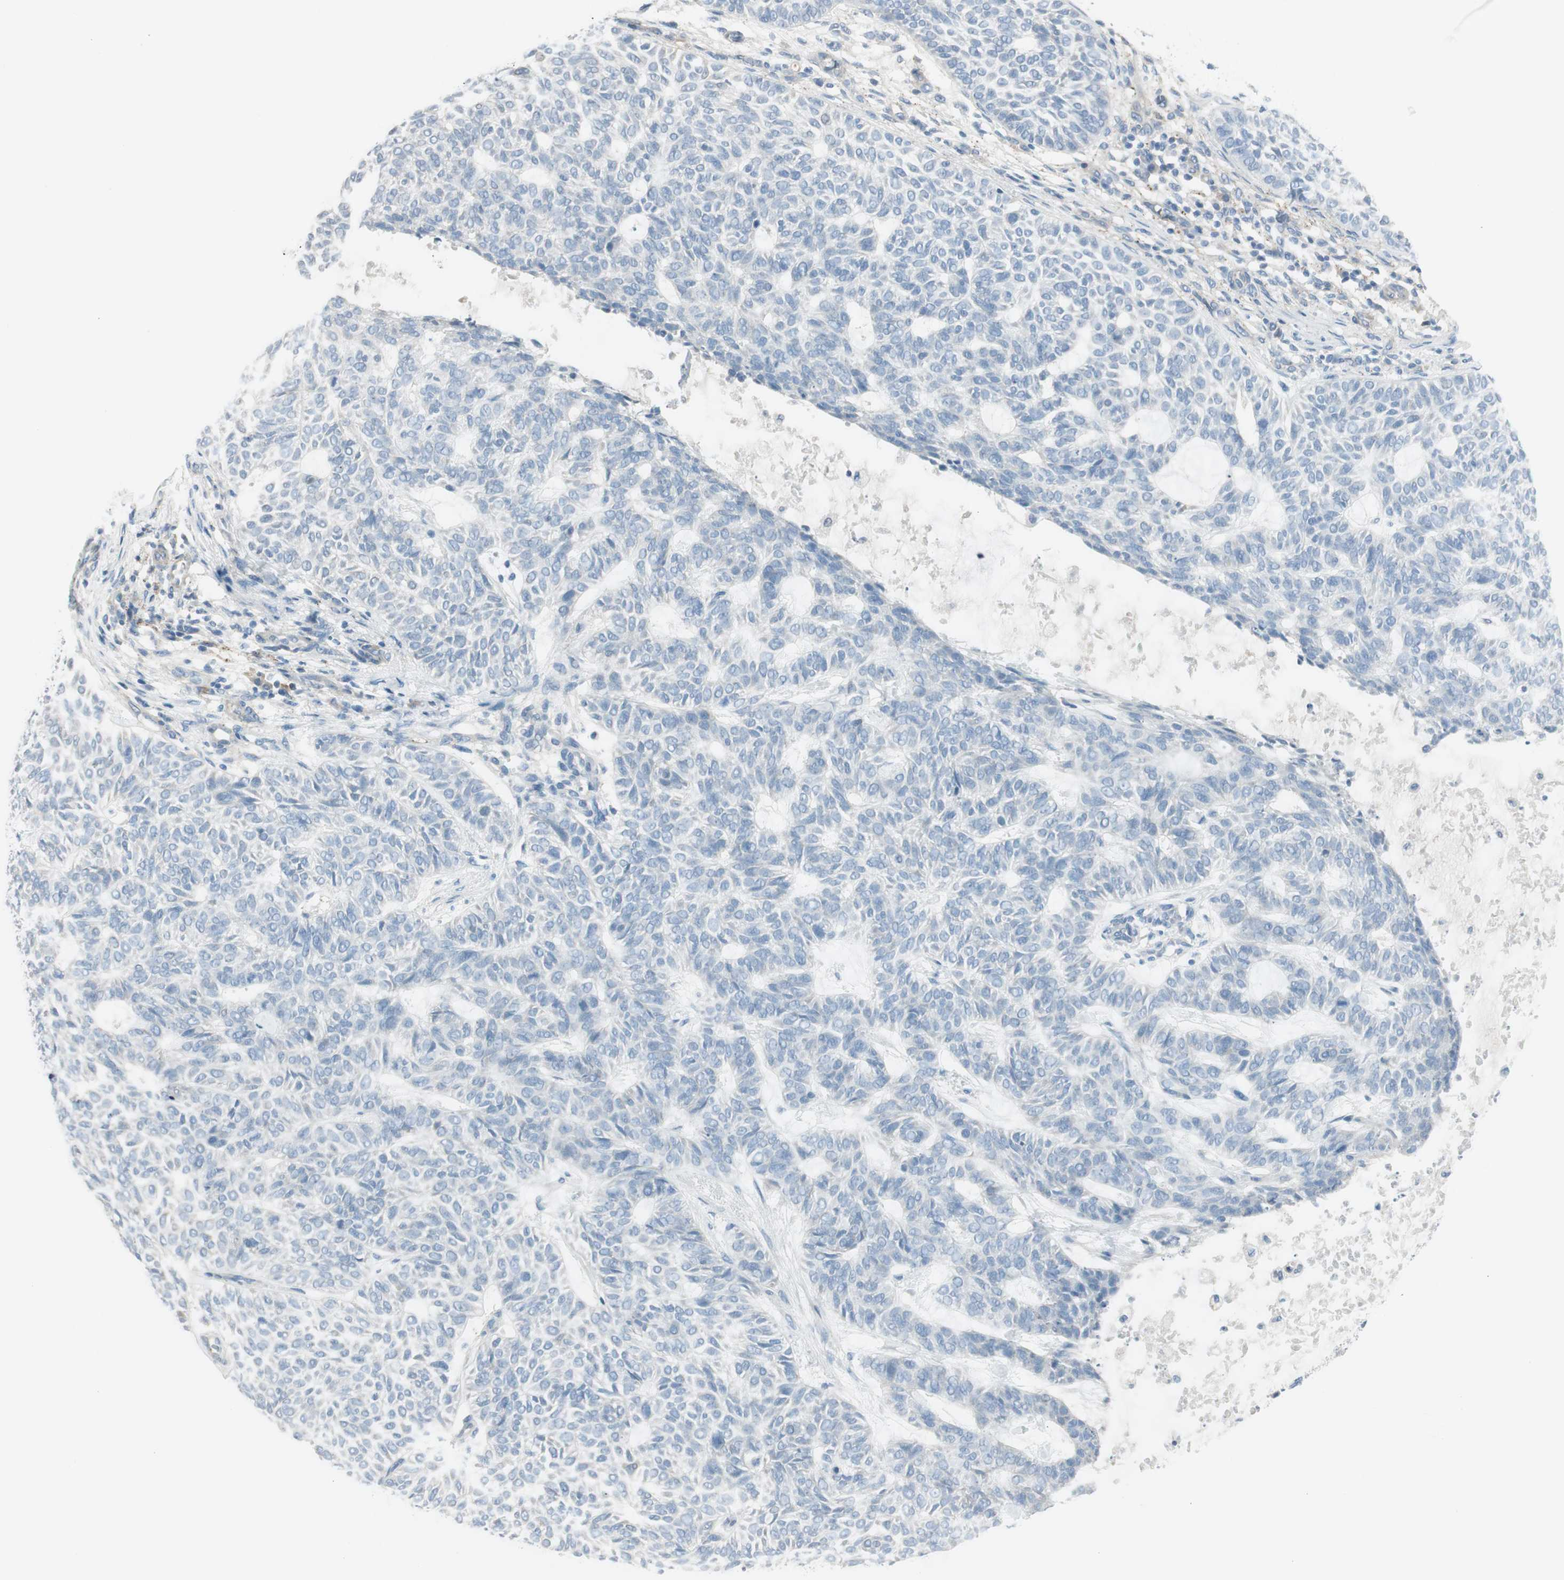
{"staining": {"intensity": "negative", "quantity": "none", "location": "none"}, "tissue": "skin cancer", "cell_type": "Tumor cells", "image_type": "cancer", "snomed": [{"axis": "morphology", "description": "Basal cell carcinoma"}, {"axis": "topography", "description": "Skin"}], "caption": "Tumor cells show no significant protein positivity in skin basal cell carcinoma.", "gene": "CACNA2D1", "patient": {"sex": "male", "age": 87}}